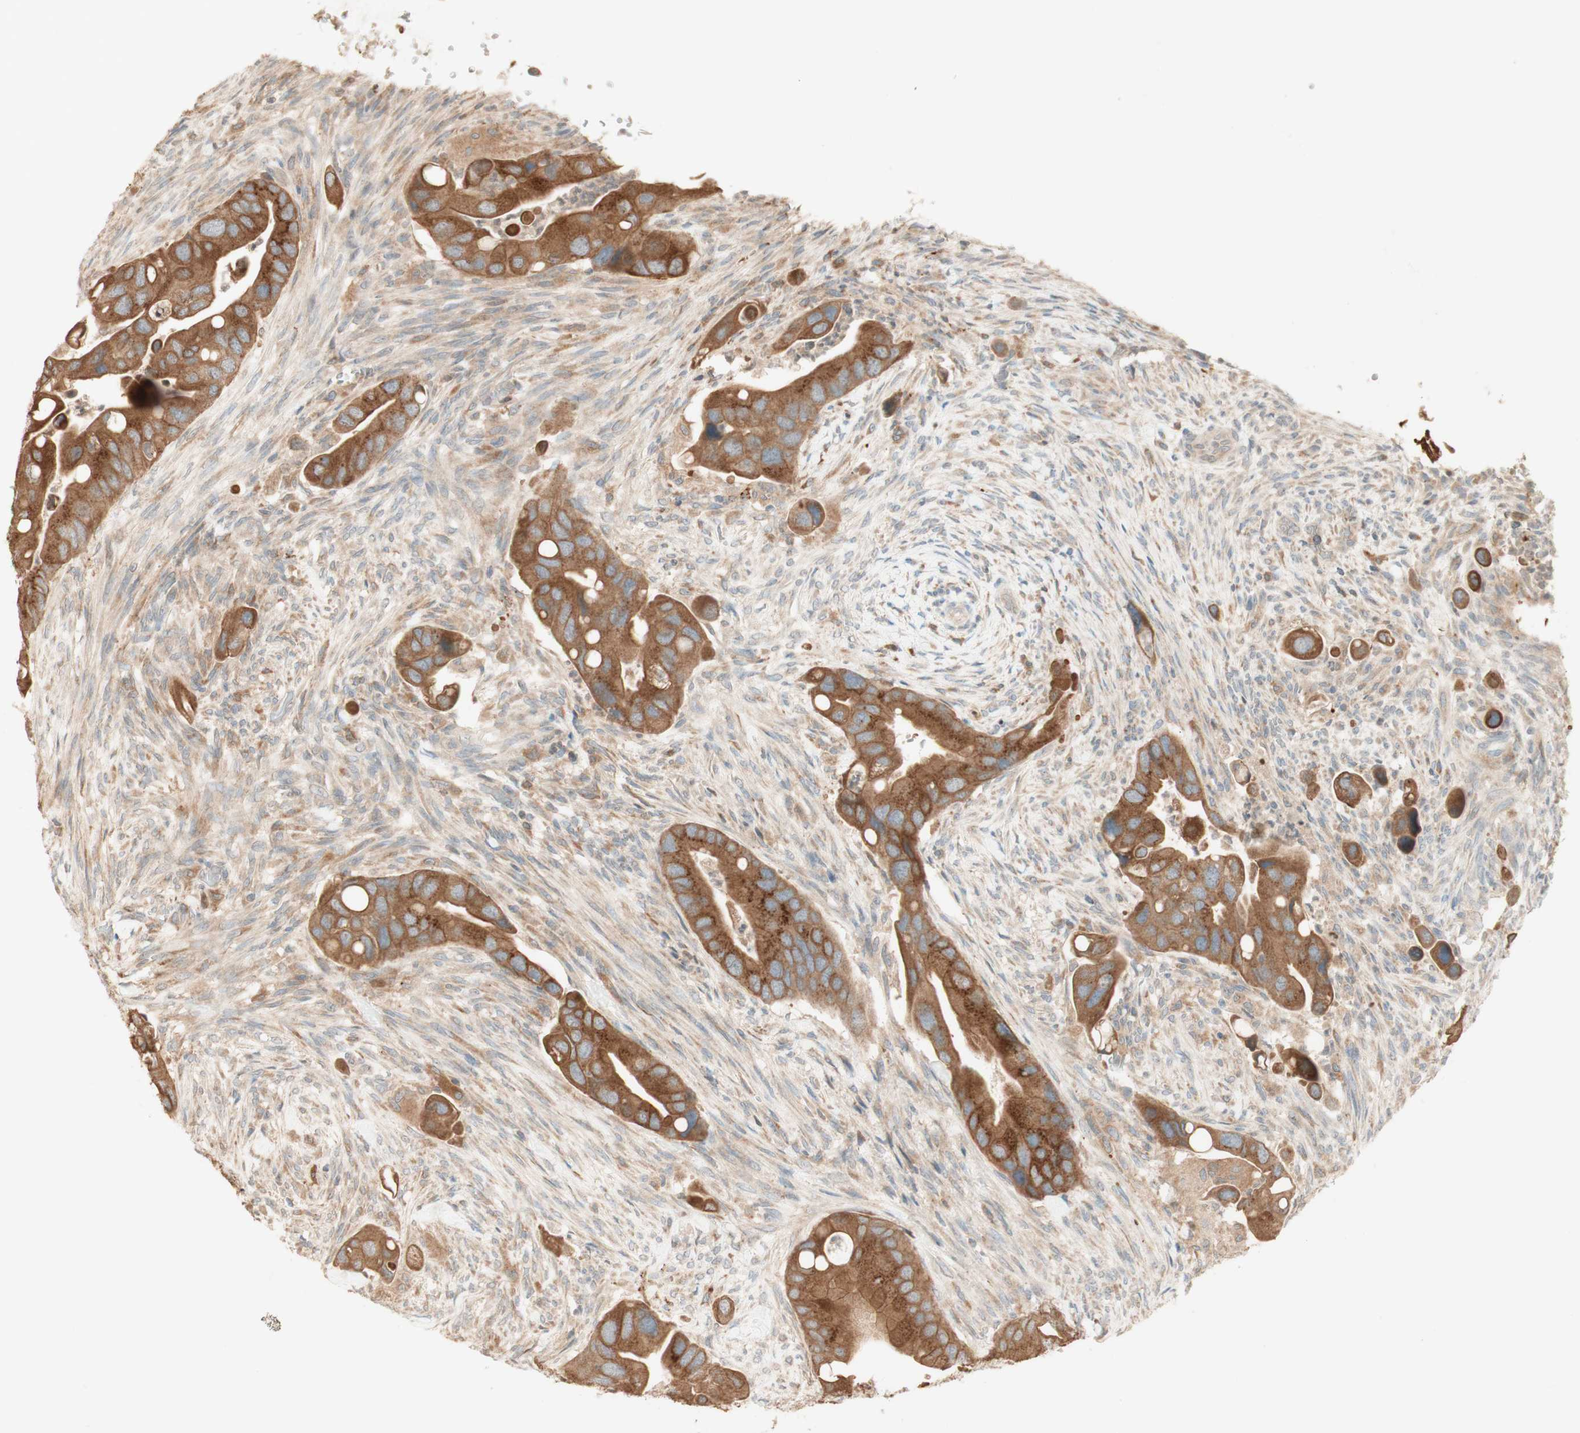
{"staining": {"intensity": "moderate", "quantity": ">75%", "location": "cytoplasmic/membranous"}, "tissue": "colorectal cancer", "cell_type": "Tumor cells", "image_type": "cancer", "snomed": [{"axis": "morphology", "description": "Adenocarcinoma, NOS"}, {"axis": "topography", "description": "Rectum"}], "caption": "This micrograph demonstrates immunohistochemistry (IHC) staining of human colorectal adenocarcinoma, with medium moderate cytoplasmic/membranous staining in about >75% of tumor cells.", "gene": "CLCN2", "patient": {"sex": "female", "age": 57}}